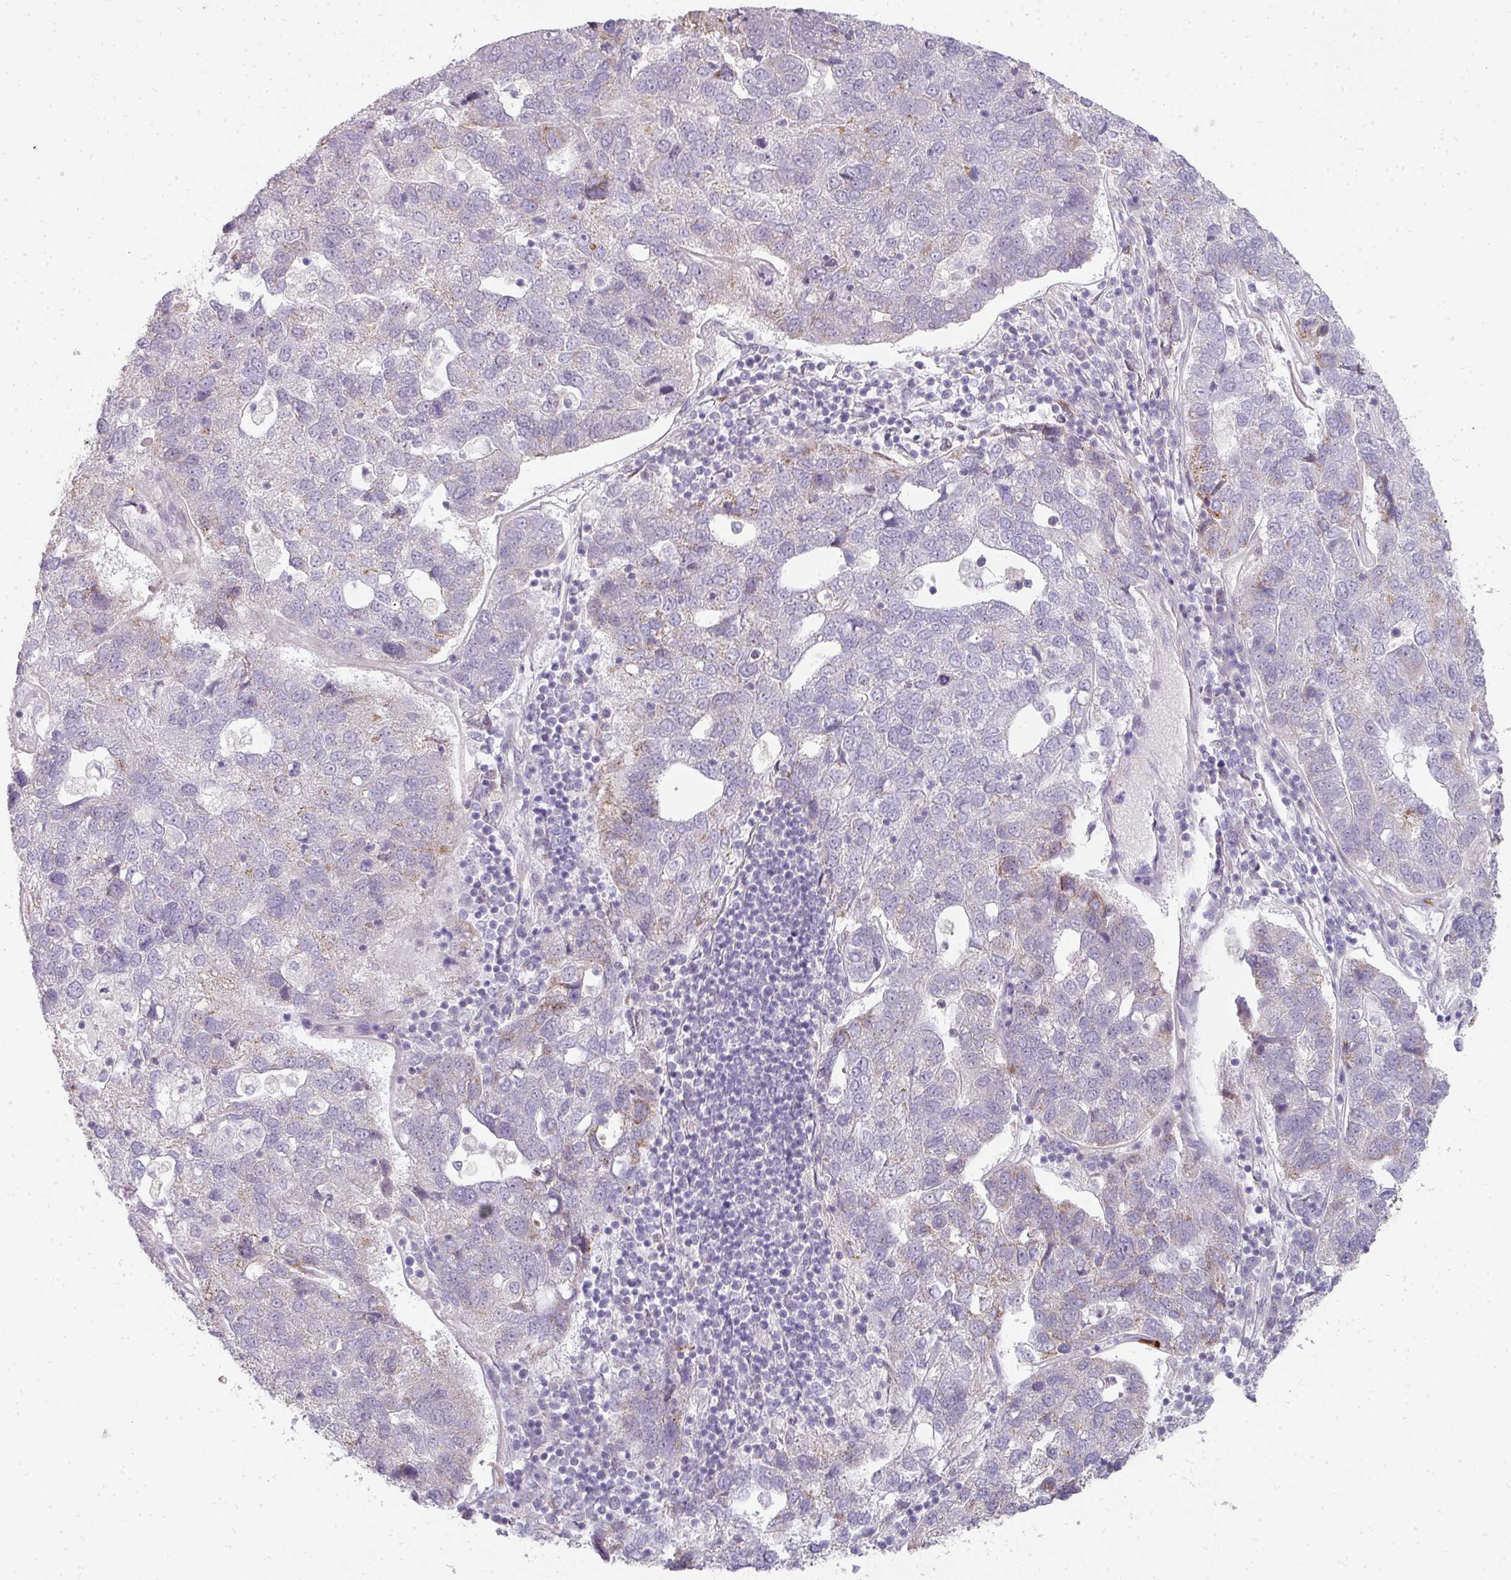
{"staining": {"intensity": "negative", "quantity": "none", "location": "none"}, "tissue": "pancreatic cancer", "cell_type": "Tumor cells", "image_type": "cancer", "snomed": [{"axis": "morphology", "description": "Adenocarcinoma, NOS"}, {"axis": "topography", "description": "Pancreas"}], "caption": "The micrograph reveals no staining of tumor cells in adenocarcinoma (pancreatic).", "gene": "HHEX", "patient": {"sex": "female", "age": 61}}